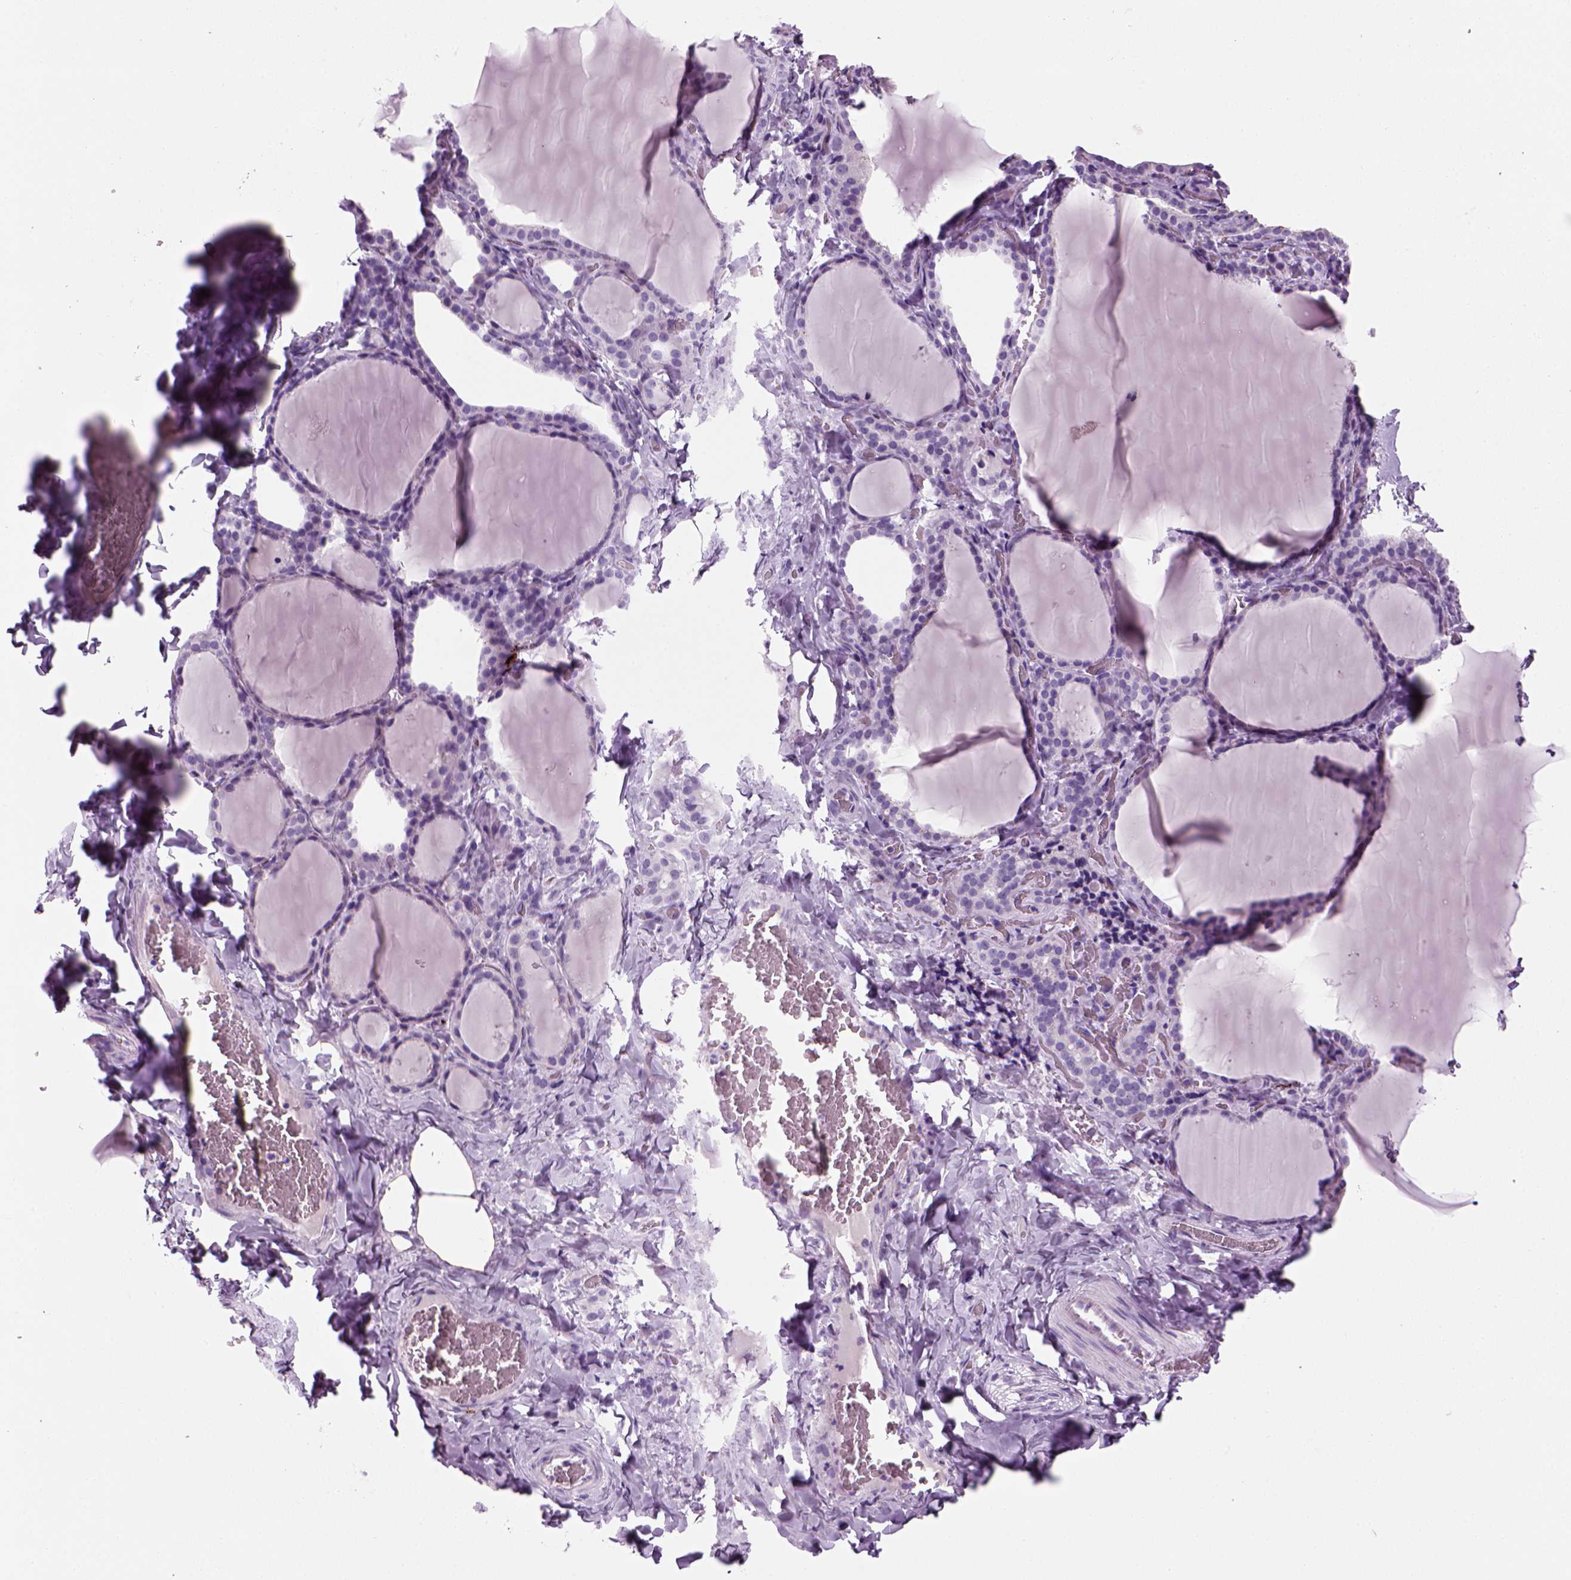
{"staining": {"intensity": "negative", "quantity": "none", "location": "none"}, "tissue": "thyroid gland", "cell_type": "Glandular cells", "image_type": "normal", "snomed": [{"axis": "morphology", "description": "Normal tissue, NOS"}, {"axis": "topography", "description": "Thyroid gland"}], "caption": "Immunohistochemical staining of unremarkable thyroid gland displays no significant expression in glandular cells. (DAB immunohistochemistry (IHC) with hematoxylin counter stain).", "gene": "MZB1", "patient": {"sex": "female", "age": 22}}